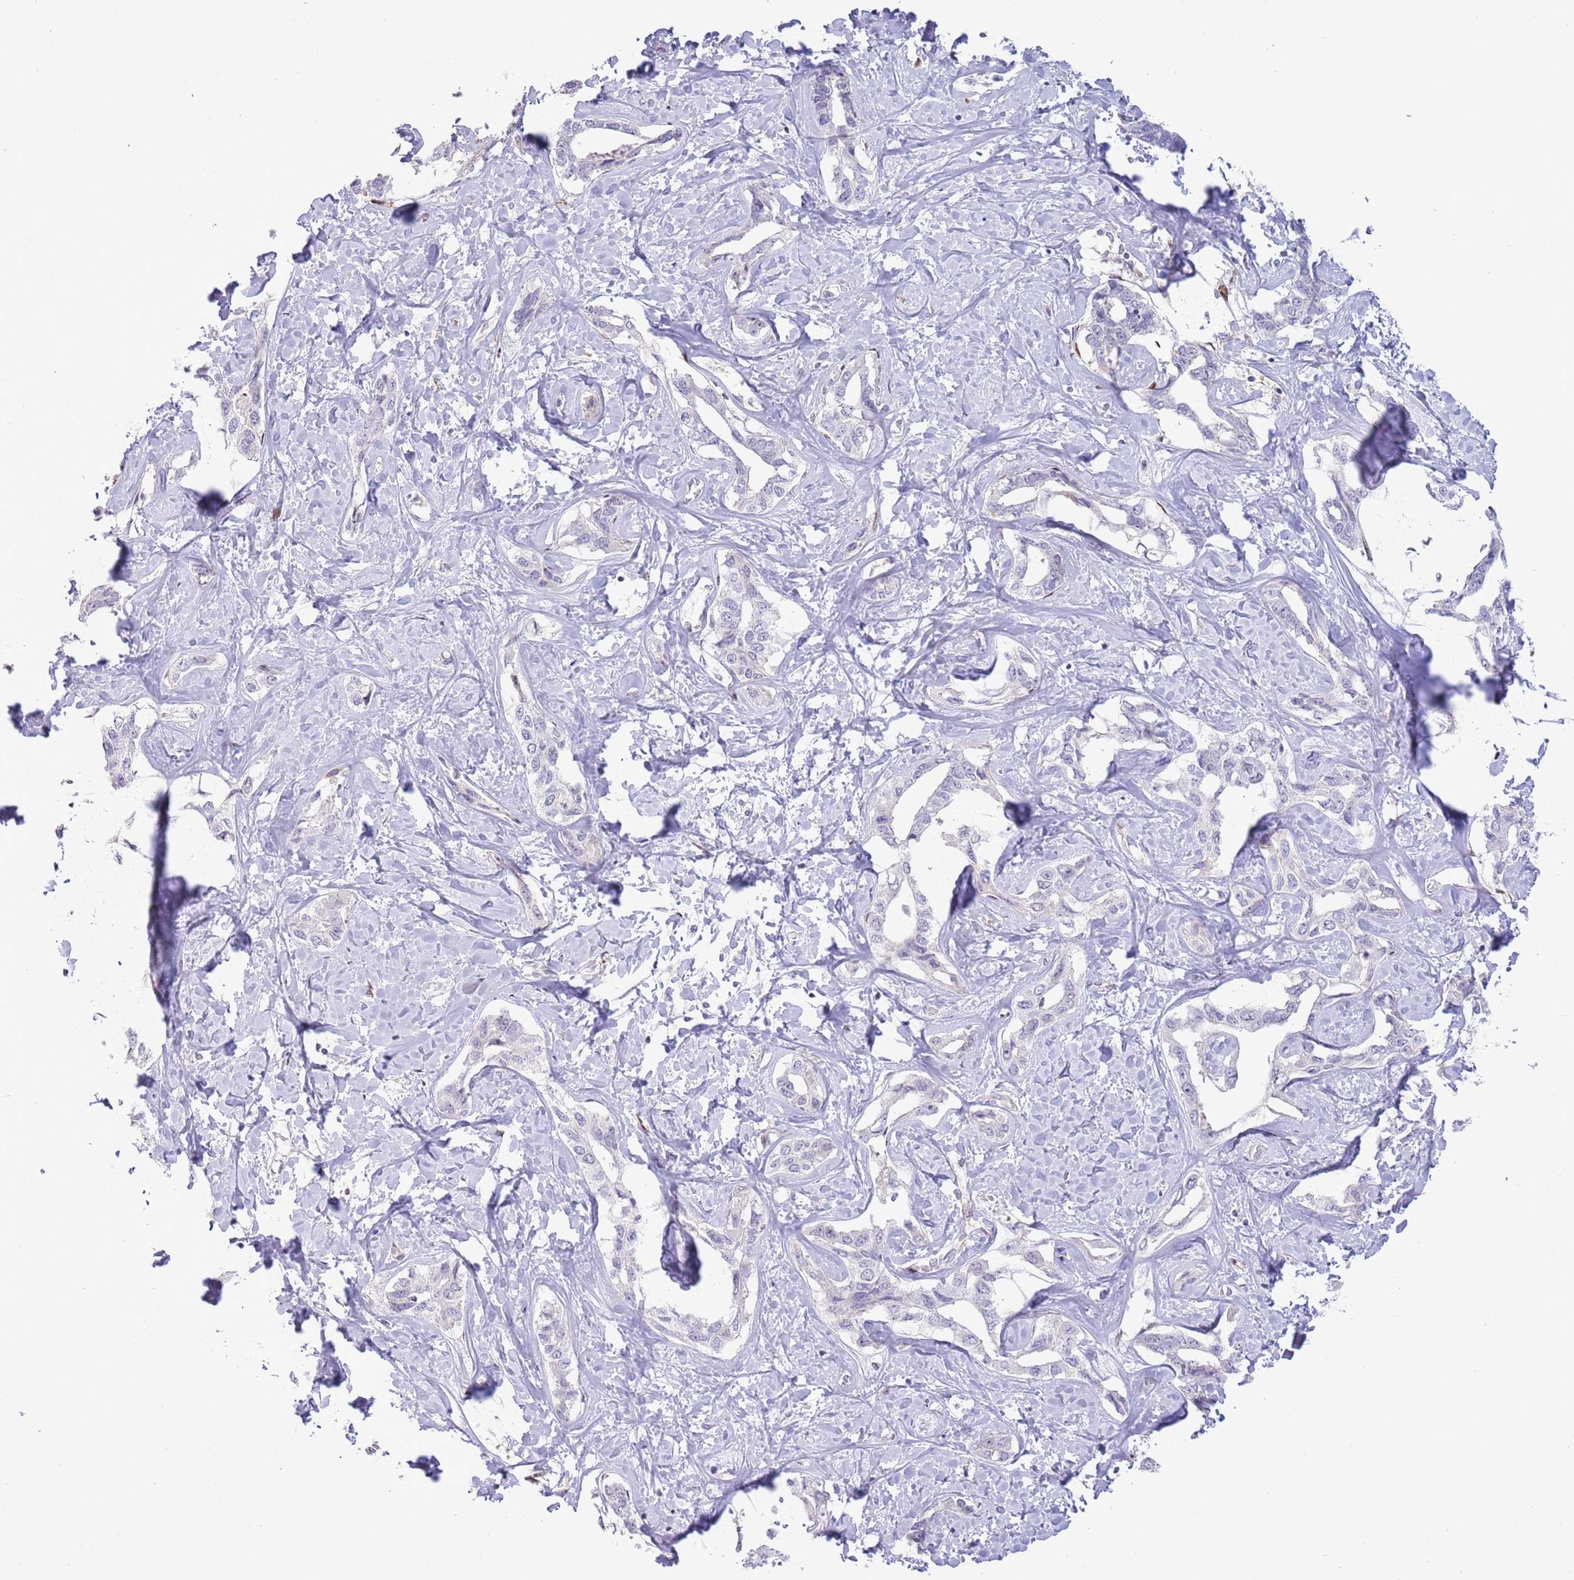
{"staining": {"intensity": "negative", "quantity": "none", "location": "none"}, "tissue": "liver cancer", "cell_type": "Tumor cells", "image_type": "cancer", "snomed": [{"axis": "morphology", "description": "Cholangiocarcinoma"}, {"axis": "topography", "description": "Liver"}], "caption": "Immunohistochemistry photomicrograph of neoplastic tissue: human liver cholangiocarcinoma stained with DAB exhibits no significant protein positivity in tumor cells.", "gene": "ANO8", "patient": {"sex": "male", "age": 59}}